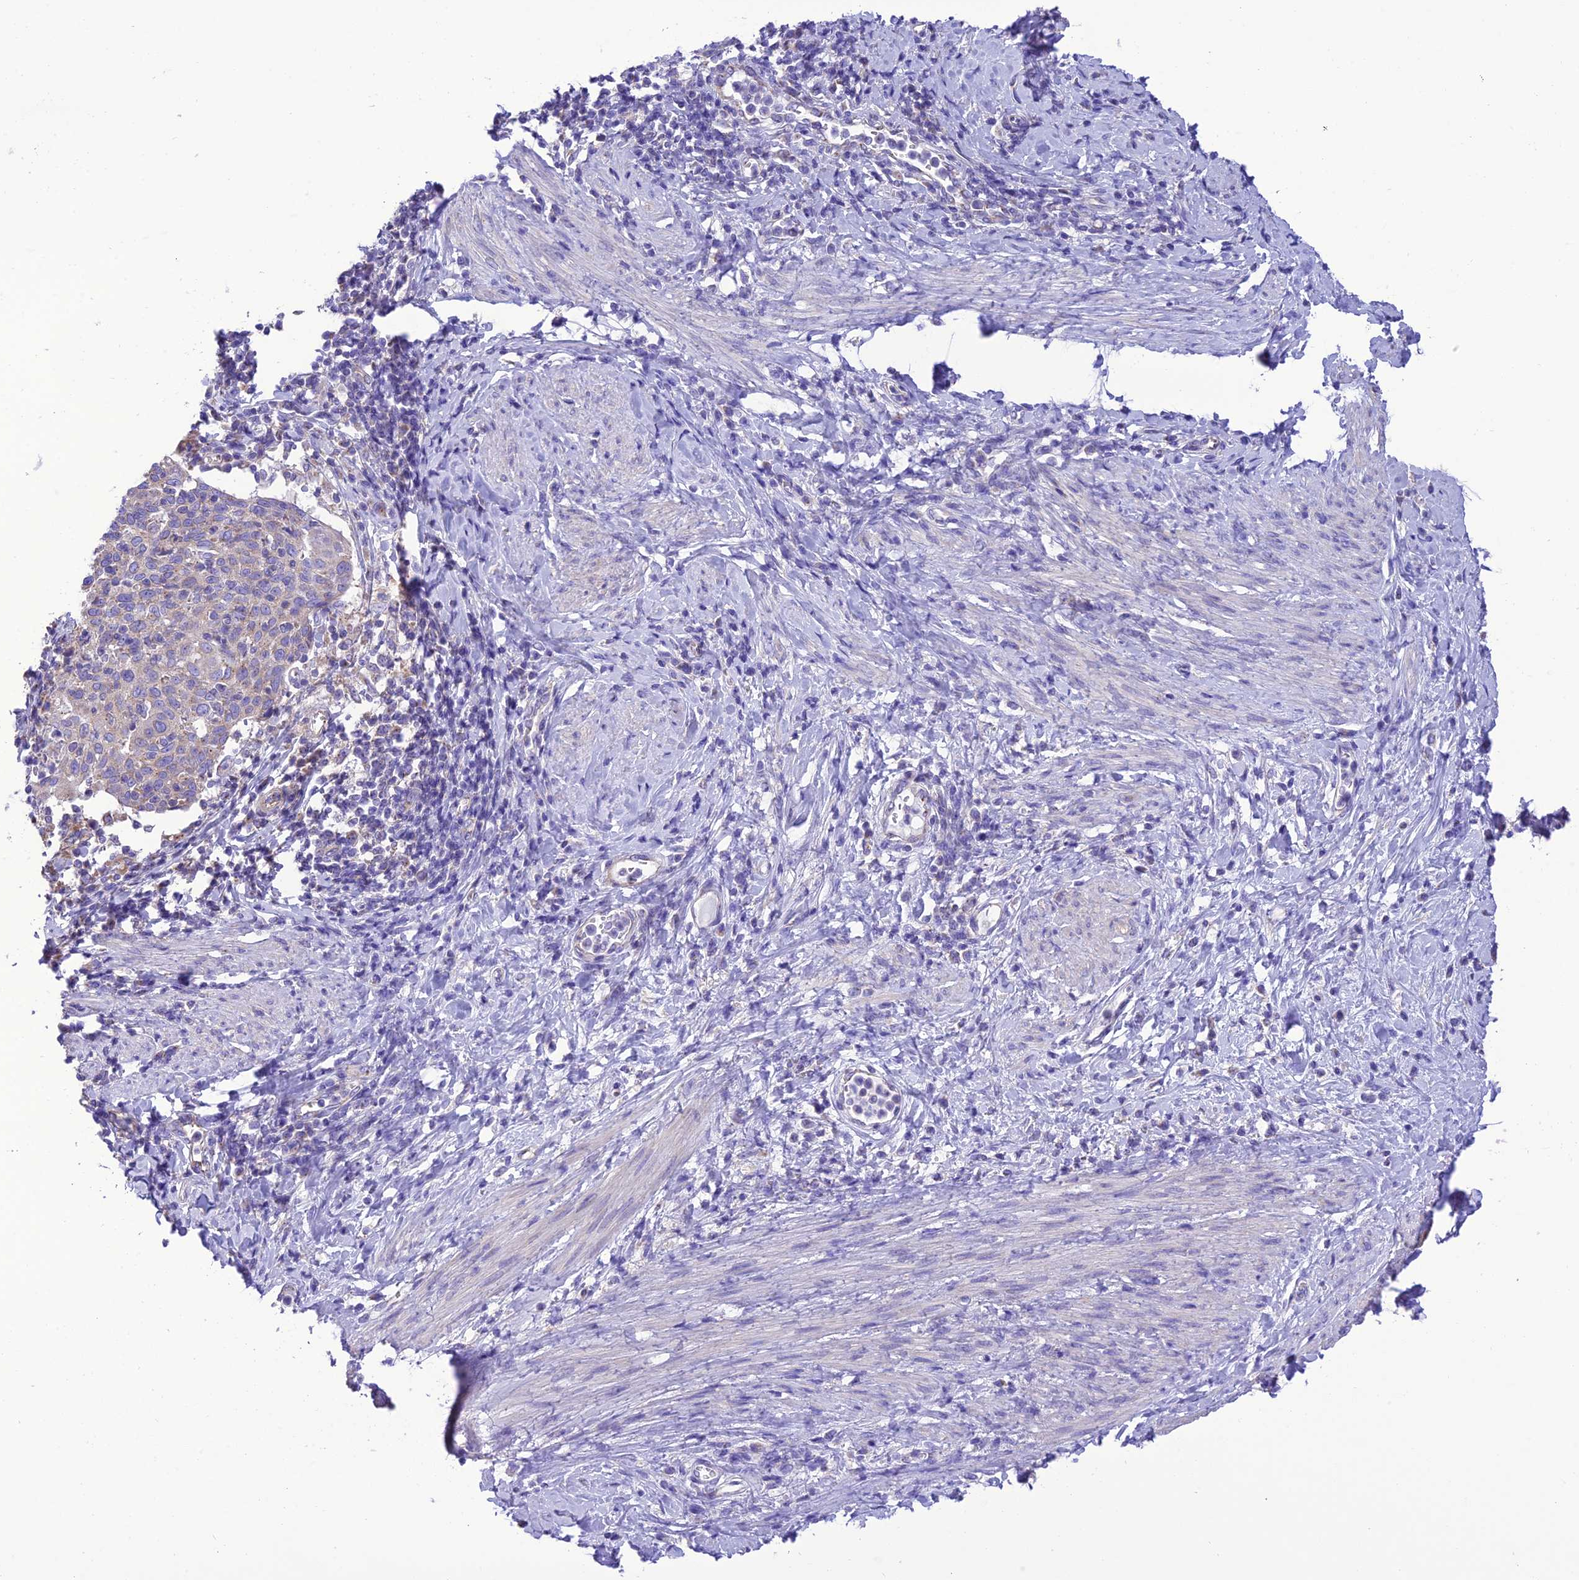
{"staining": {"intensity": "weak", "quantity": "<25%", "location": "cytoplasmic/membranous"}, "tissue": "cervical cancer", "cell_type": "Tumor cells", "image_type": "cancer", "snomed": [{"axis": "morphology", "description": "Squamous cell carcinoma, NOS"}, {"axis": "topography", "description": "Cervix"}], "caption": "This is a photomicrograph of IHC staining of cervical squamous cell carcinoma, which shows no positivity in tumor cells. Brightfield microscopy of immunohistochemistry stained with DAB (3,3'-diaminobenzidine) (brown) and hematoxylin (blue), captured at high magnification.", "gene": "MAP3K12", "patient": {"sex": "female", "age": 52}}